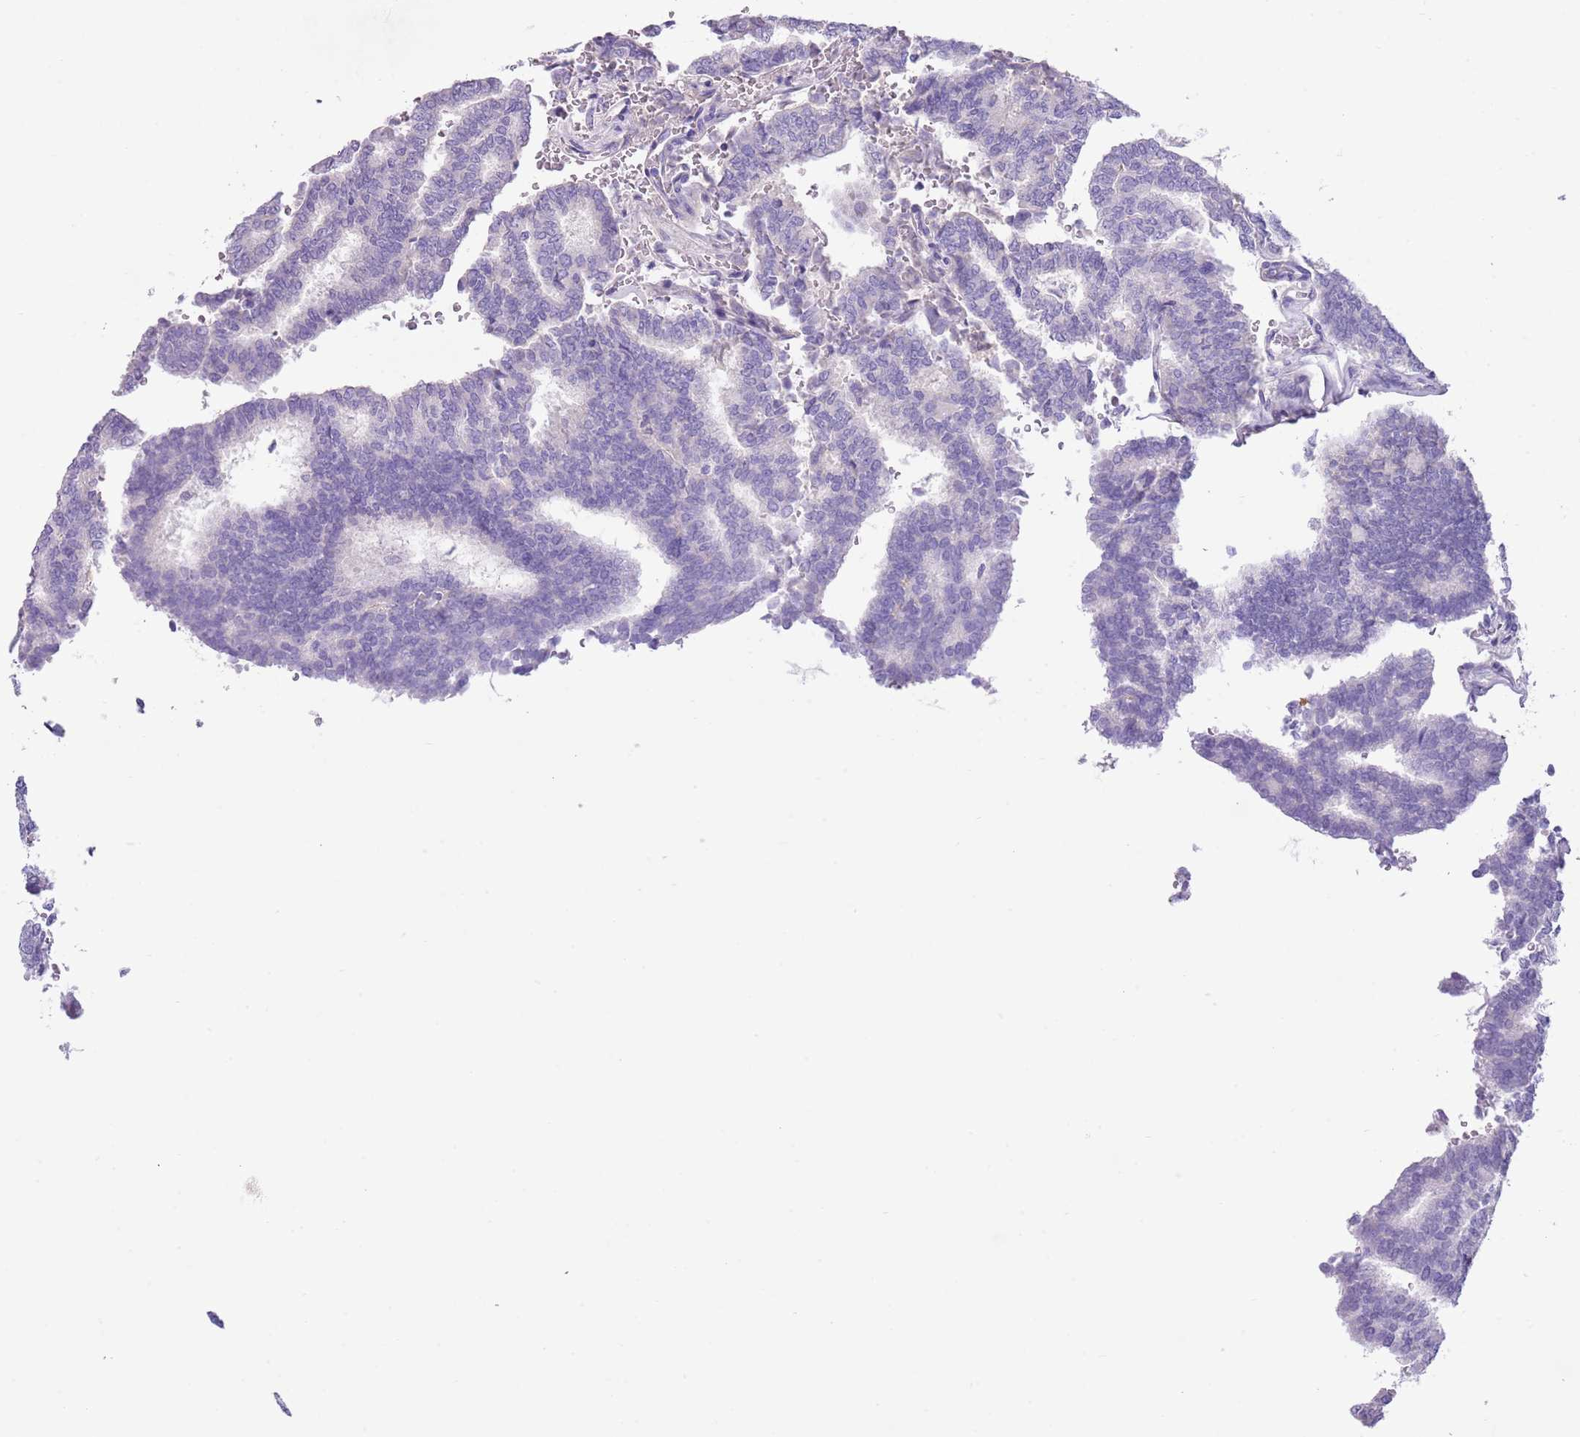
{"staining": {"intensity": "negative", "quantity": "none", "location": "none"}, "tissue": "thyroid cancer", "cell_type": "Tumor cells", "image_type": "cancer", "snomed": [{"axis": "morphology", "description": "Papillary adenocarcinoma, NOS"}, {"axis": "topography", "description": "Thyroid gland"}], "caption": "Immunohistochemistry micrograph of neoplastic tissue: human papillary adenocarcinoma (thyroid) stained with DAB (3,3'-diaminobenzidine) demonstrates no significant protein expression in tumor cells.", "gene": "TOX2", "patient": {"sex": "female", "age": 35}}